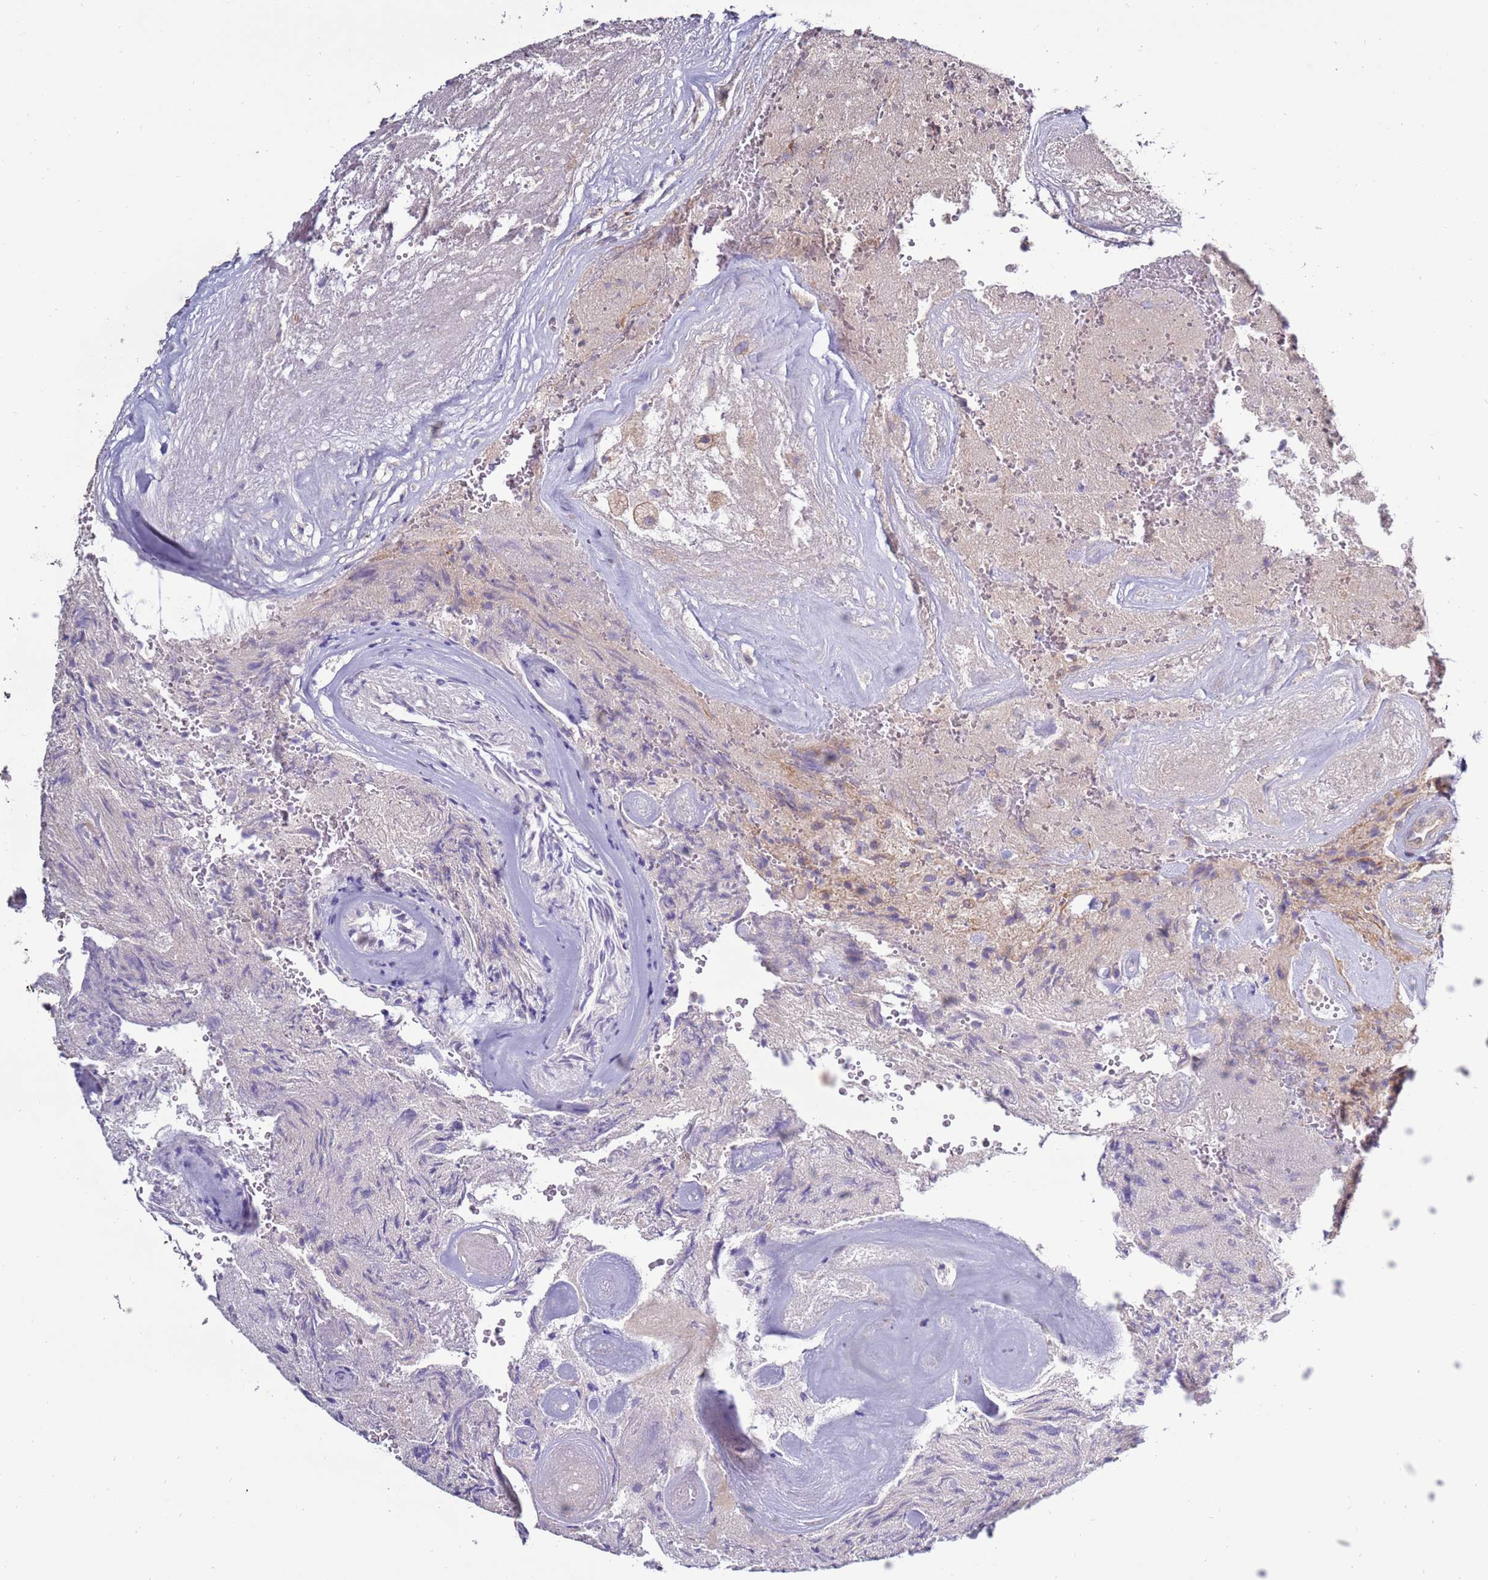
{"staining": {"intensity": "negative", "quantity": "none", "location": "none"}, "tissue": "glioma", "cell_type": "Tumor cells", "image_type": "cancer", "snomed": [{"axis": "morphology", "description": "Normal tissue, NOS"}, {"axis": "morphology", "description": "Glioma, malignant, High grade"}, {"axis": "topography", "description": "Cerebral cortex"}], "caption": "This is an immunohistochemistry image of human glioma. There is no staining in tumor cells.", "gene": "TRAPPC4", "patient": {"sex": "male", "age": 56}}